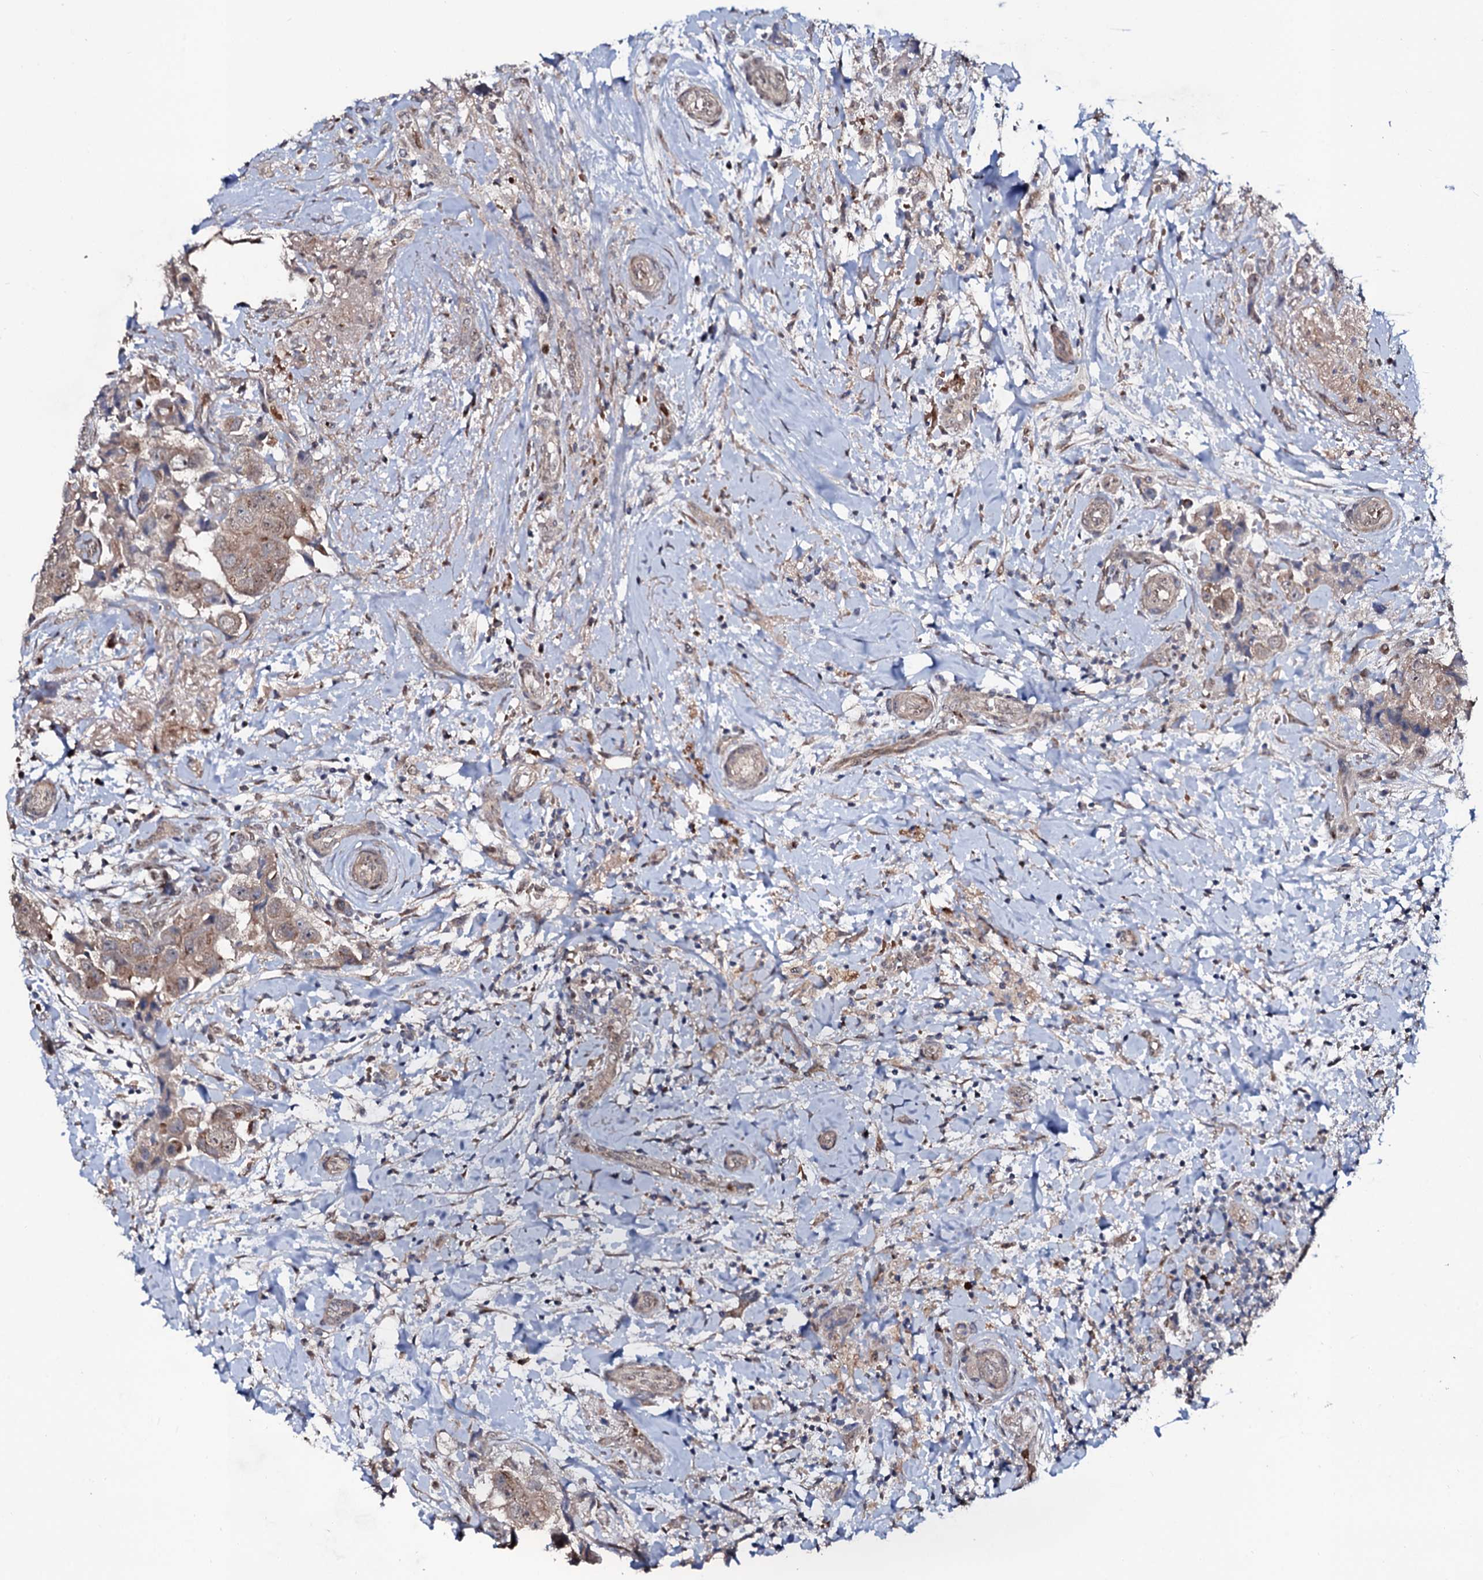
{"staining": {"intensity": "weak", "quantity": ">75%", "location": "cytoplasmic/membranous"}, "tissue": "breast cancer", "cell_type": "Tumor cells", "image_type": "cancer", "snomed": [{"axis": "morphology", "description": "Normal tissue, NOS"}, {"axis": "morphology", "description": "Duct carcinoma"}, {"axis": "topography", "description": "Breast"}], "caption": "Immunohistochemical staining of breast cancer (infiltrating ductal carcinoma) shows low levels of weak cytoplasmic/membranous staining in about >75% of tumor cells.", "gene": "COG6", "patient": {"sex": "female", "age": 62}}